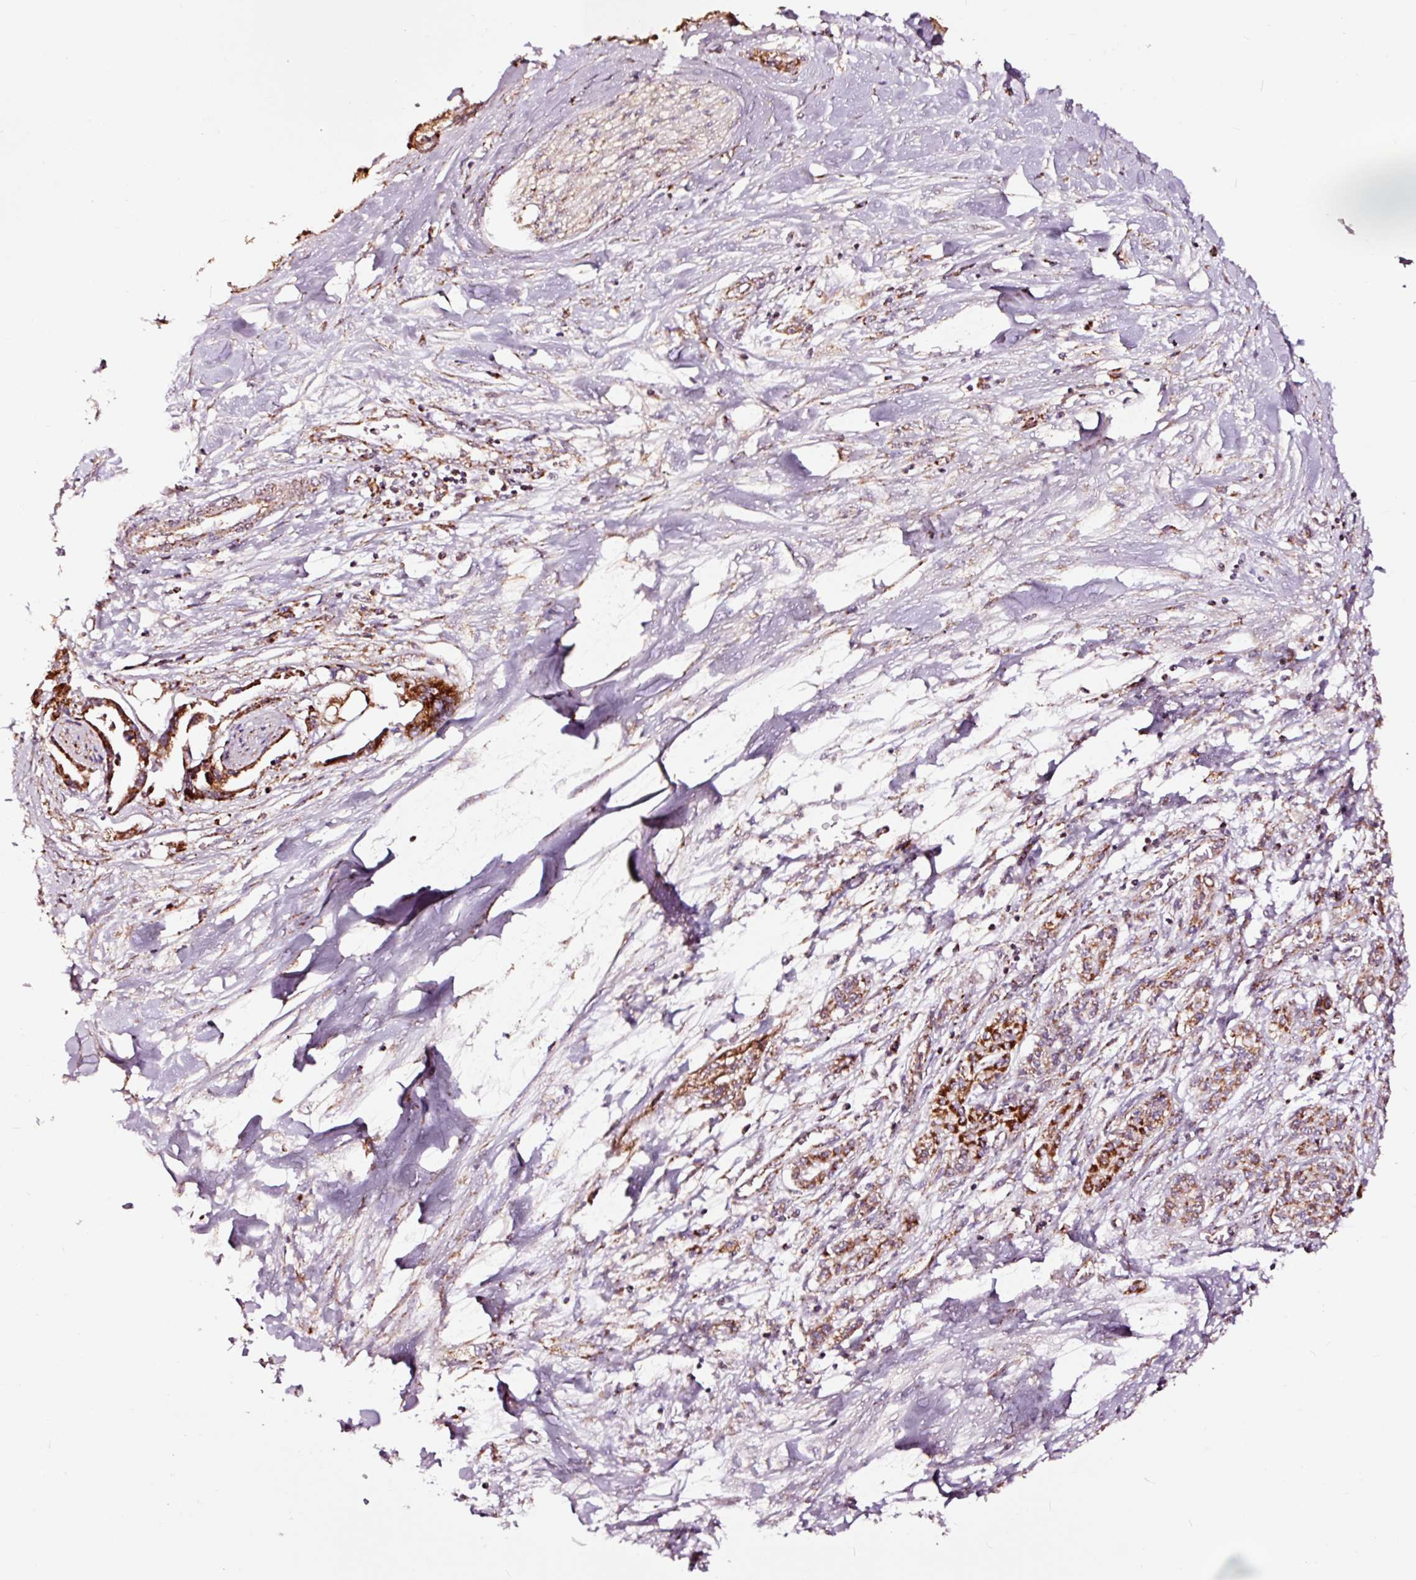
{"staining": {"intensity": "strong", "quantity": ">75%", "location": "cytoplasmic/membranous"}, "tissue": "pancreatic cancer", "cell_type": "Tumor cells", "image_type": "cancer", "snomed": [{"axis": "morphology", "description": "Adenocarcinoma, NOS"}, {"axis": "topography", "description": "Pancreas"}], "caption": "This is an image of IHC staining of pancreatic cancer, which shows strong staining in the cytoplasmic/membranous of tumor cells.", "gene": "TPM1", "patient": {"sex": "male", "age": 61}}